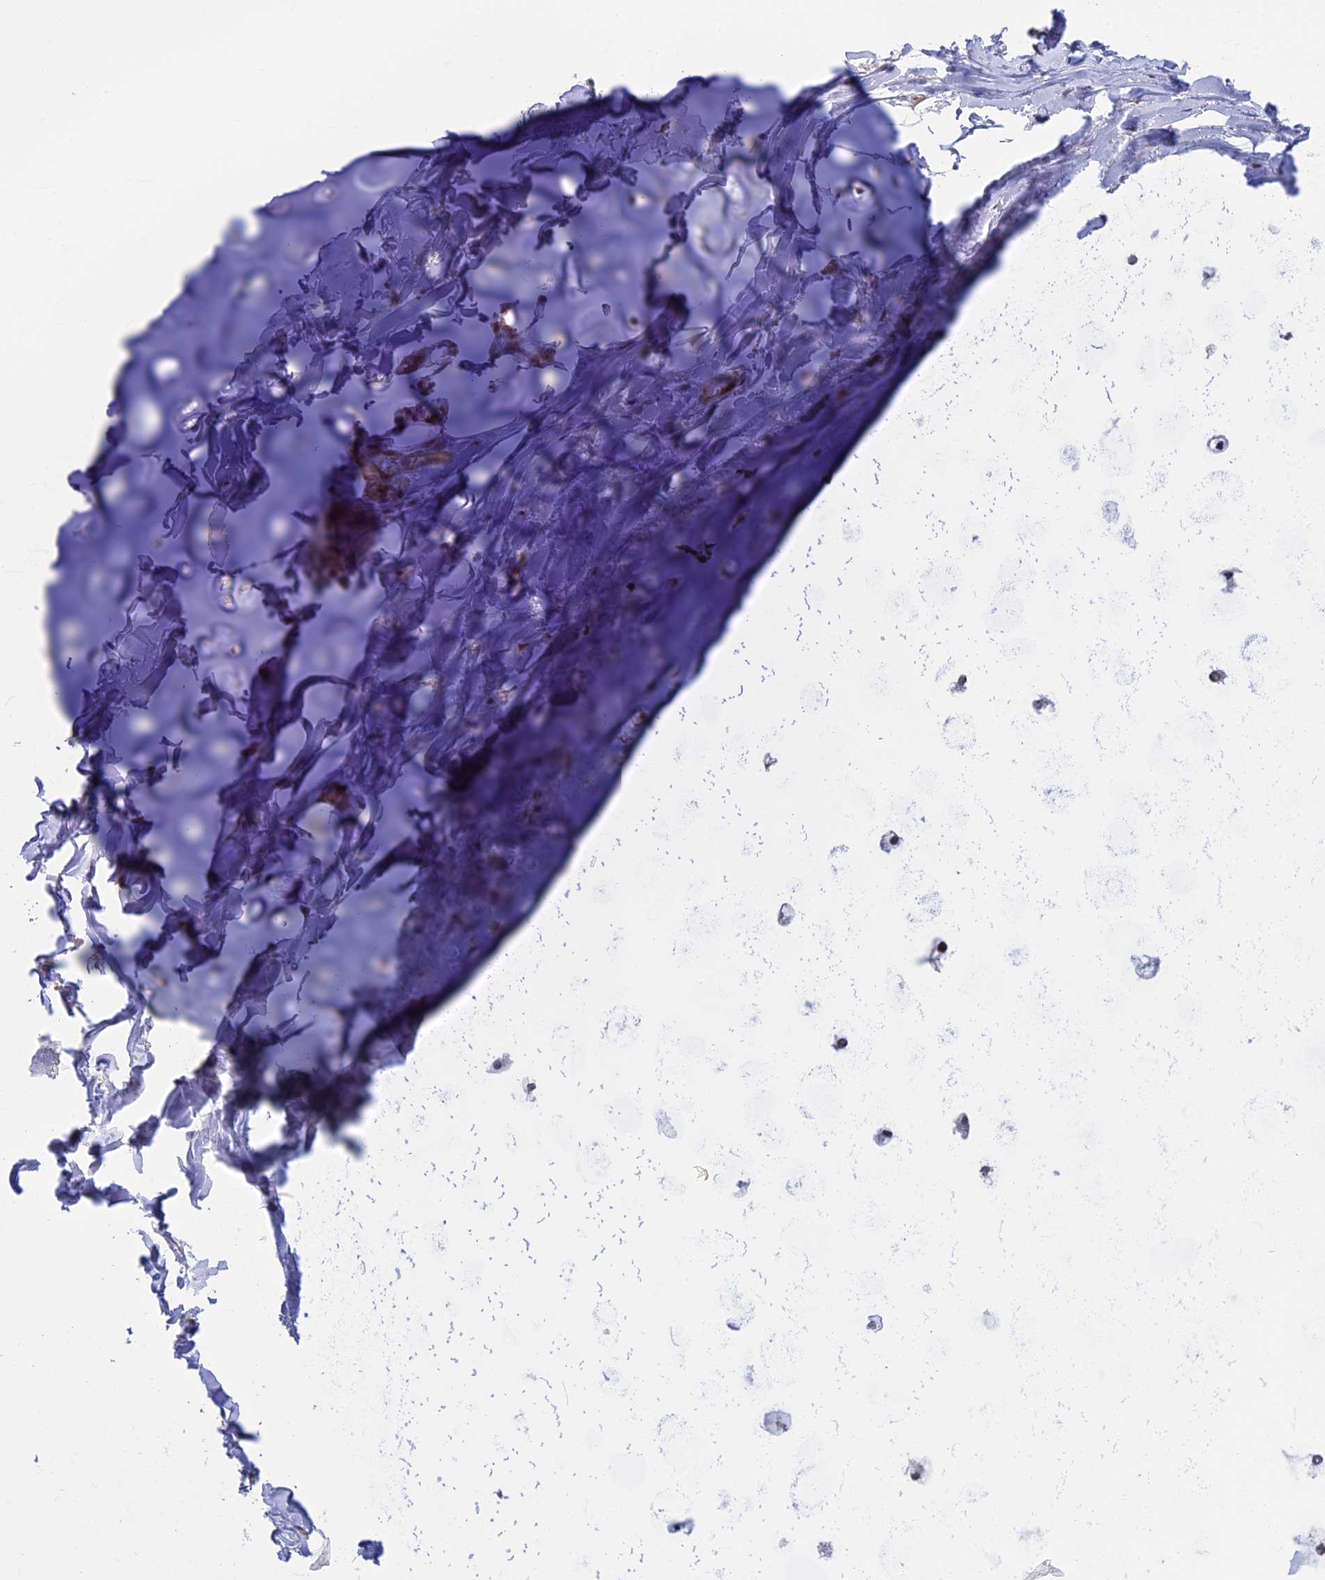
{"staining": {"intensity": "negative", "quantity": "none", "location": "none"}, "tissue": "soft tissue", "cell_type": "Chondrocytes", "image_type": "normal", "snomed": [{"axis": "morphology", "description": "Normal tissue, NOS"}, {"axis": "topography", "description": "Lymph node"}, {"axis": "topography", "description": "Cartilage tissue"}, {"axis": "topography", "description": "Bronchus"}], "caption": "Chondrocytes show no significant protein staining in benign soft tissue. Brightfield microscopy of immunohistochemistry (IHC) stained with DAB (3,3'-diaminobenzidine) (brown) and hematoxylin (blue), captured at high magnification.", "gene": "CCDC86", "patient": {"sex": "male", "age": 63}}